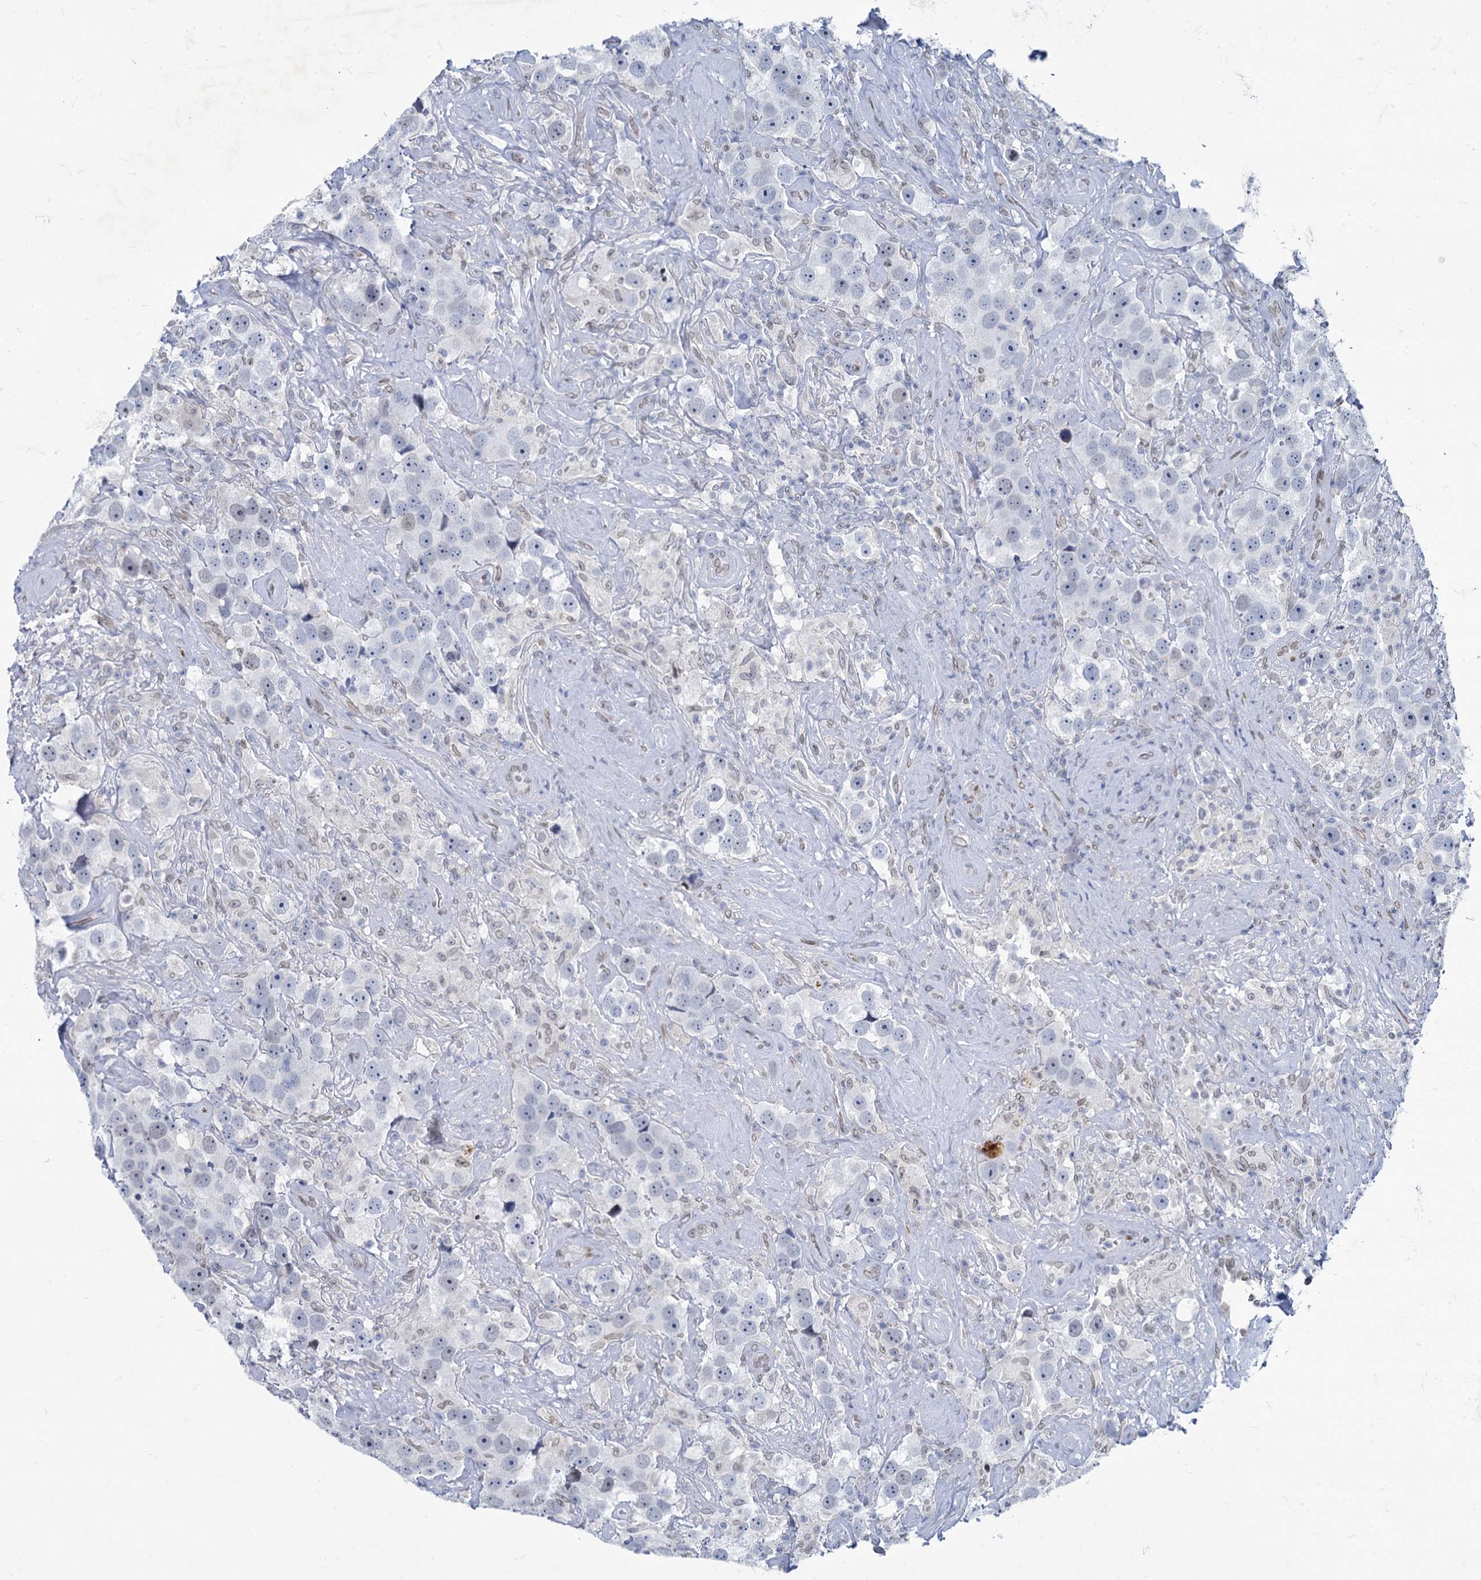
{"staining": {"intensity": "negative", "quantity": "none", "location": "none"}, "tissue": "testis cancer", "cell_type": "Tumor cells", "image_type": "cancer", "snomed": [{"axis": "morphology", "description": "Seminoma, NOS"}, {"axis": "topography", "description": "Testis"}], "caption": "A micrograph of testis seminoma stained for a protein displays no brown staining in tumor cells.", "gene": "PRSS35", "patient": {"sex": "male", "age": 49}}